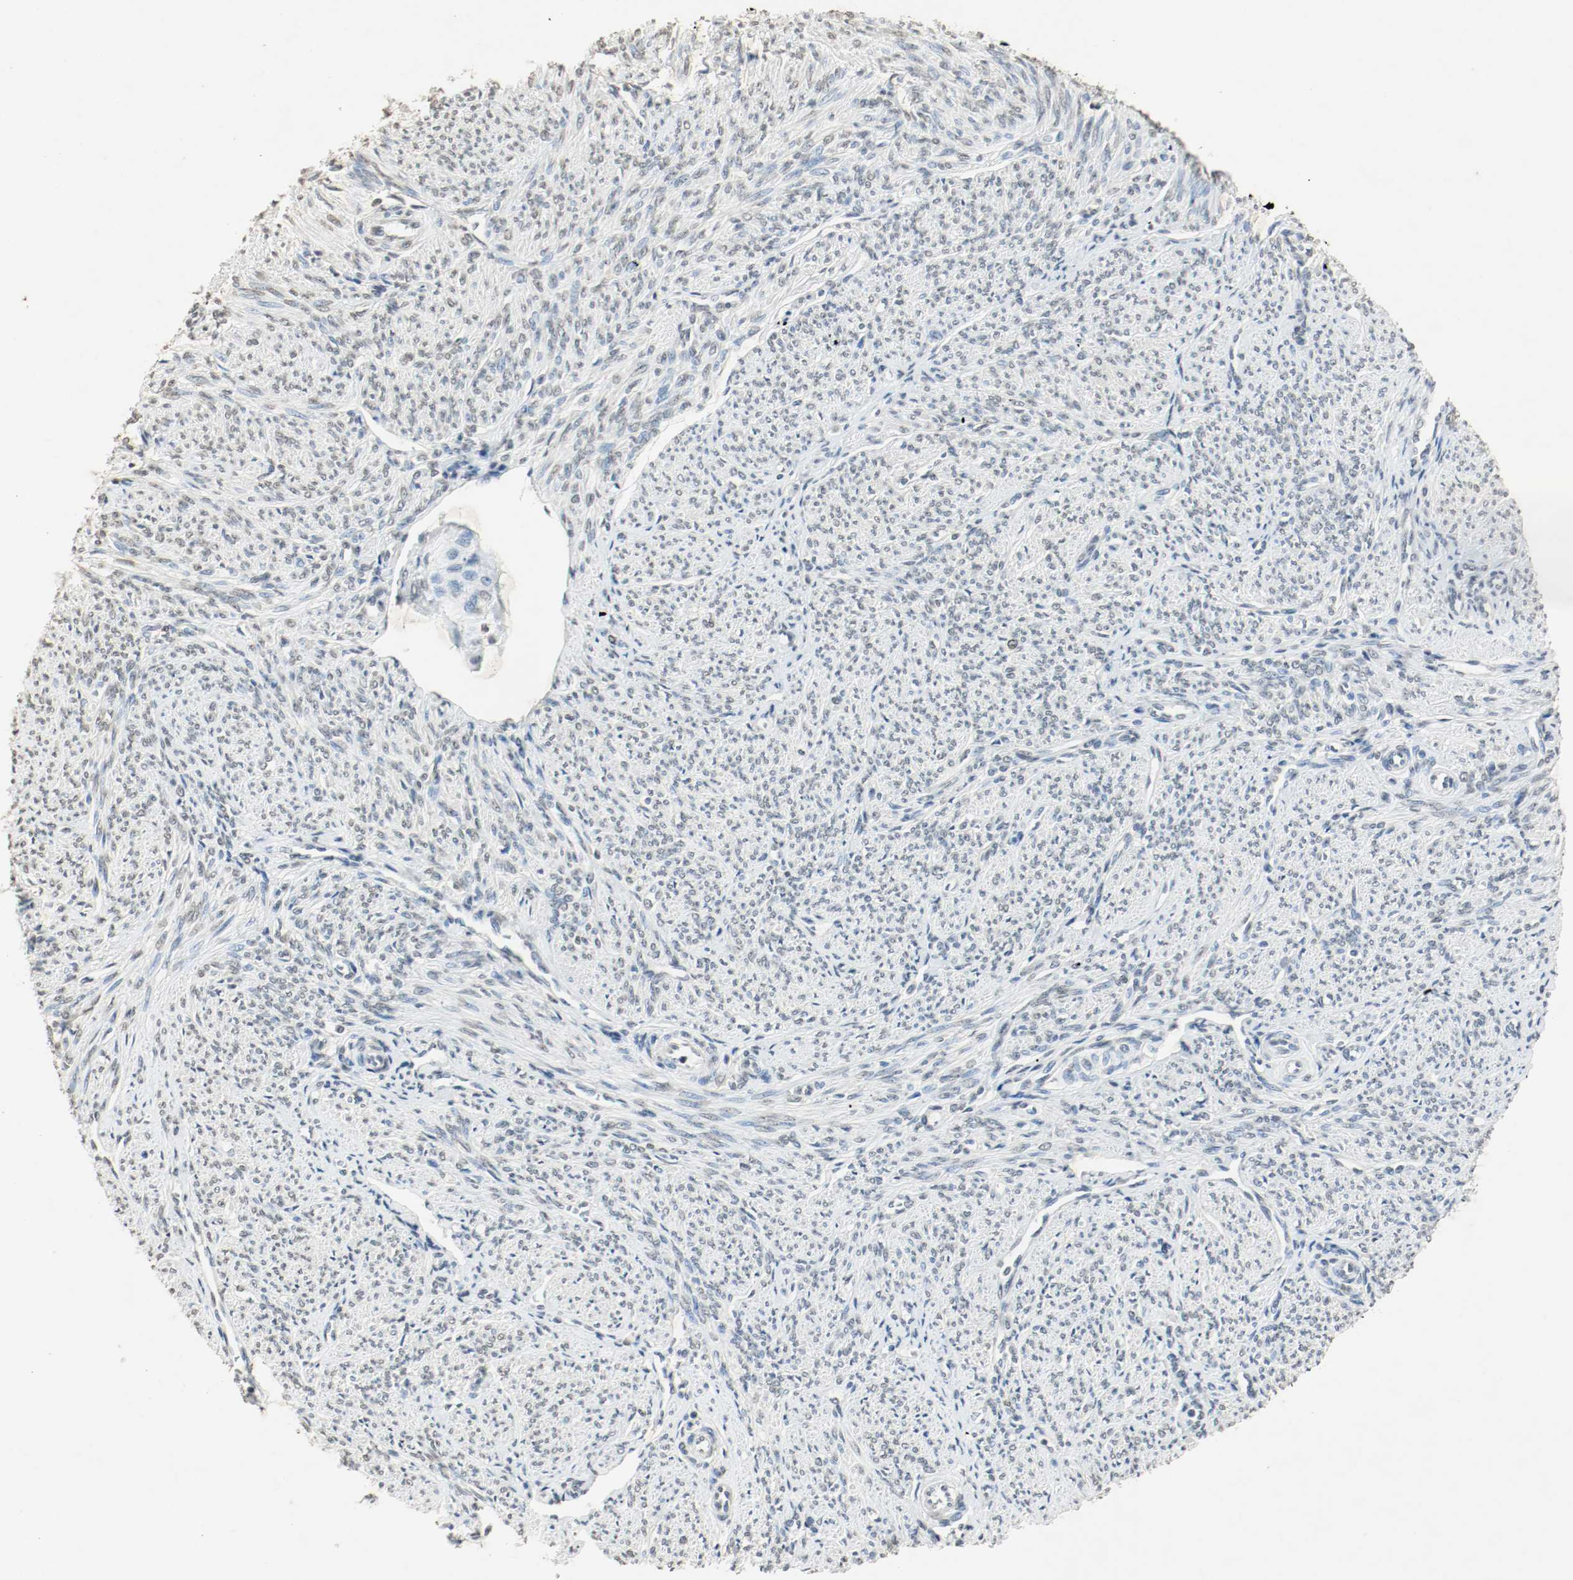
{"staining": {"intensity": "weak", "quantity": "25%-75%", "location": "nuclear"}, "tissue": "smooth muscle", "cell_type": "Smooth muscle cells", "image_type": "normal", "snomed": [{"axis": "morphology", "description": "Normal tissue, NOS"}, {"axis": "topography", "description": "Smooth muscle"}], "caption": "Smooth muscle stained with a brown dye exhibits weak nuclear positive staining in approximately 25%-75% of smooth muscle cells.", "gene": "DNMT1", "patient": {"sex": "female", "age": 65}}